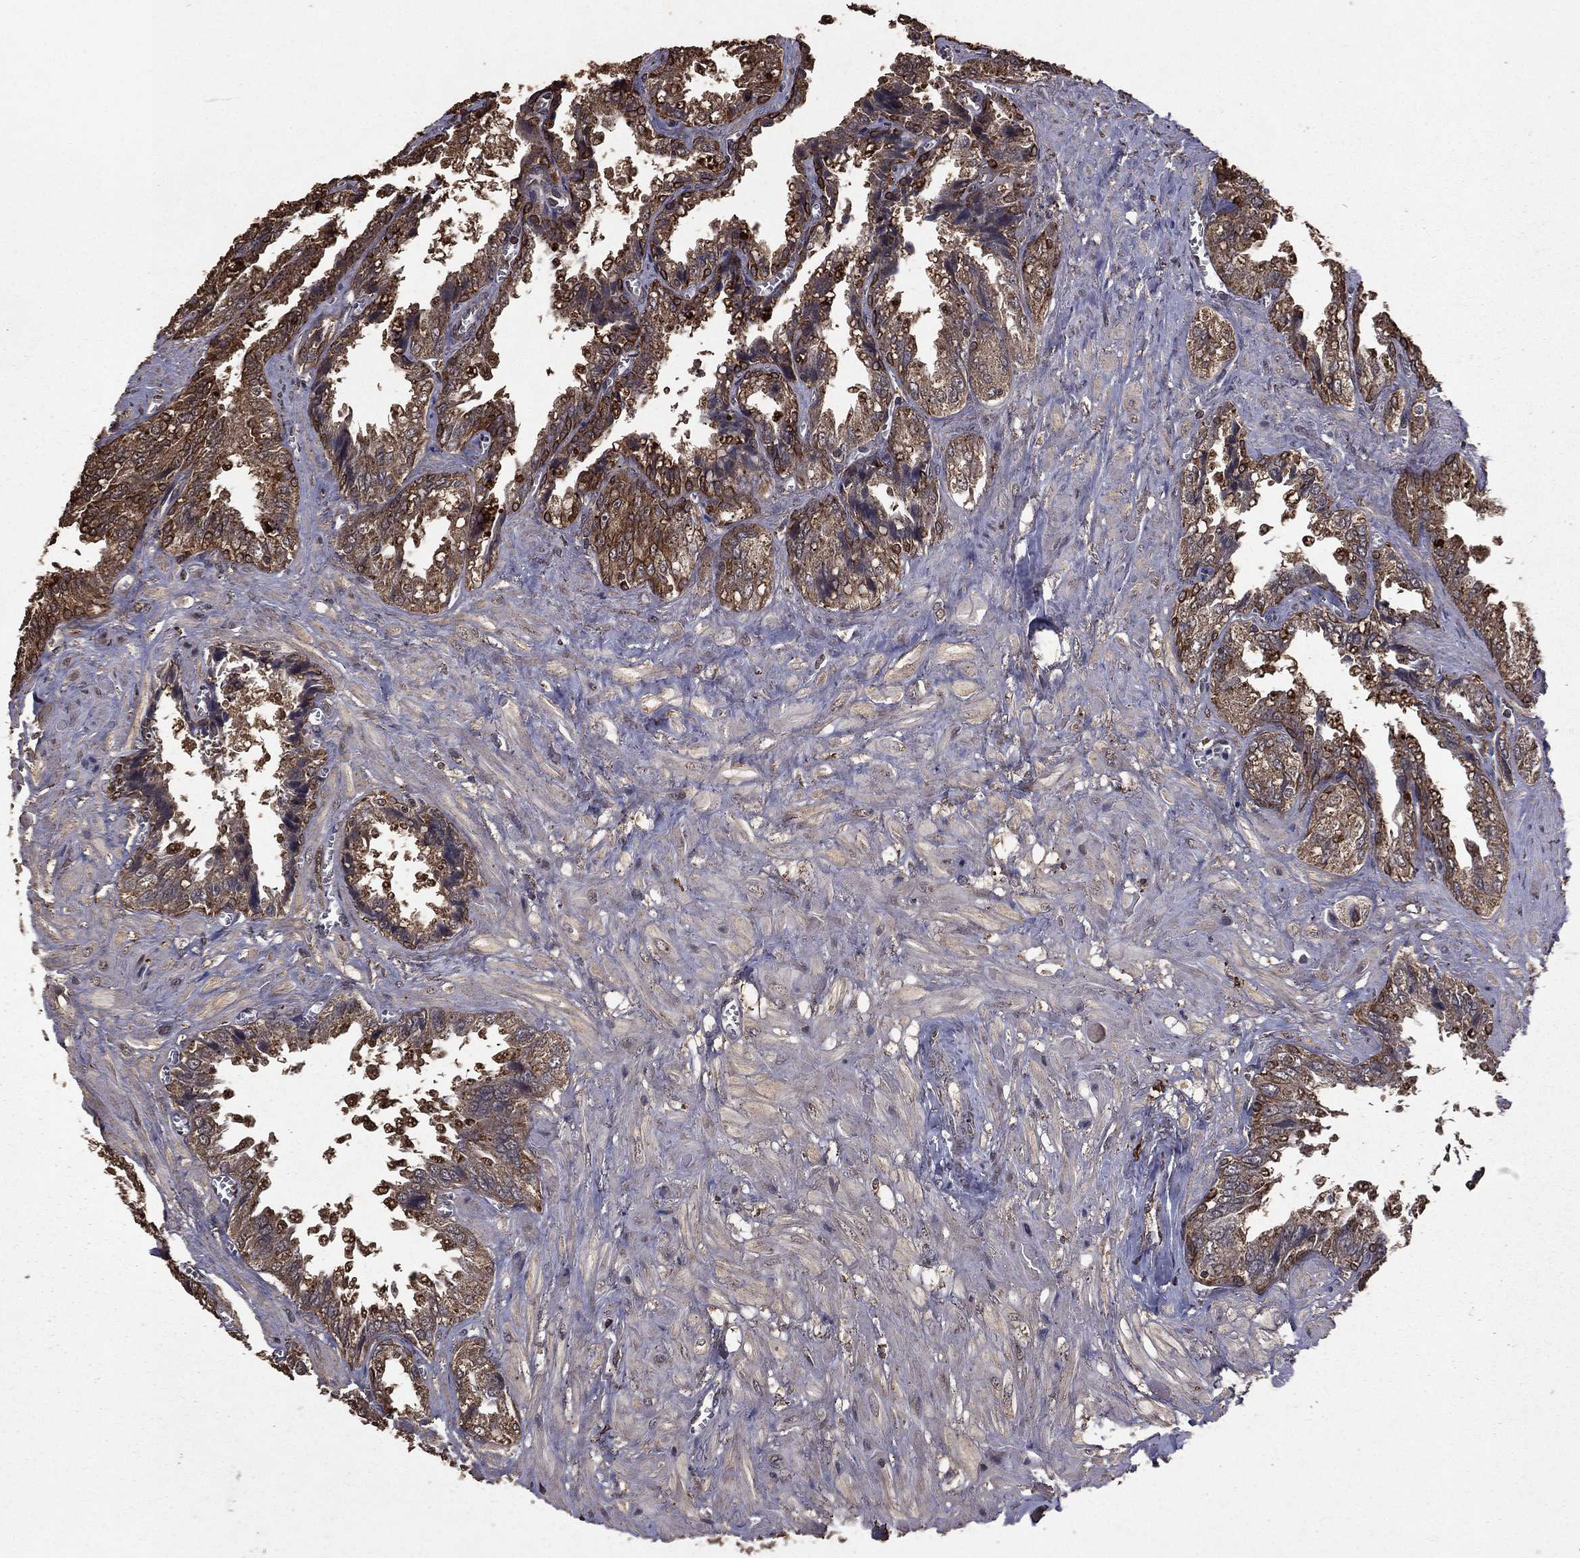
{"staining": {"intensity": "moderate", "quantity": ">75%", "location": "cytoplasmic/membranous"}, "tissue": "seminal vesicle", "cell_type": "Glandular cells", "image_type": "normal", "snomed": [{"axis": "morphology", "description": "Normal tissue, NOS"}, {"axis": "topography", "description": "Seminal veicle"}], "caption": "Immunohistochemistry (IHC) (DAB) staining of normal seminal vesicle shows moderate cytoplasmic/membranous protein positivity in about >75% of glandular cells.", "gene": "BIRC6", "patient": {"sex": "male", "age": 67}}